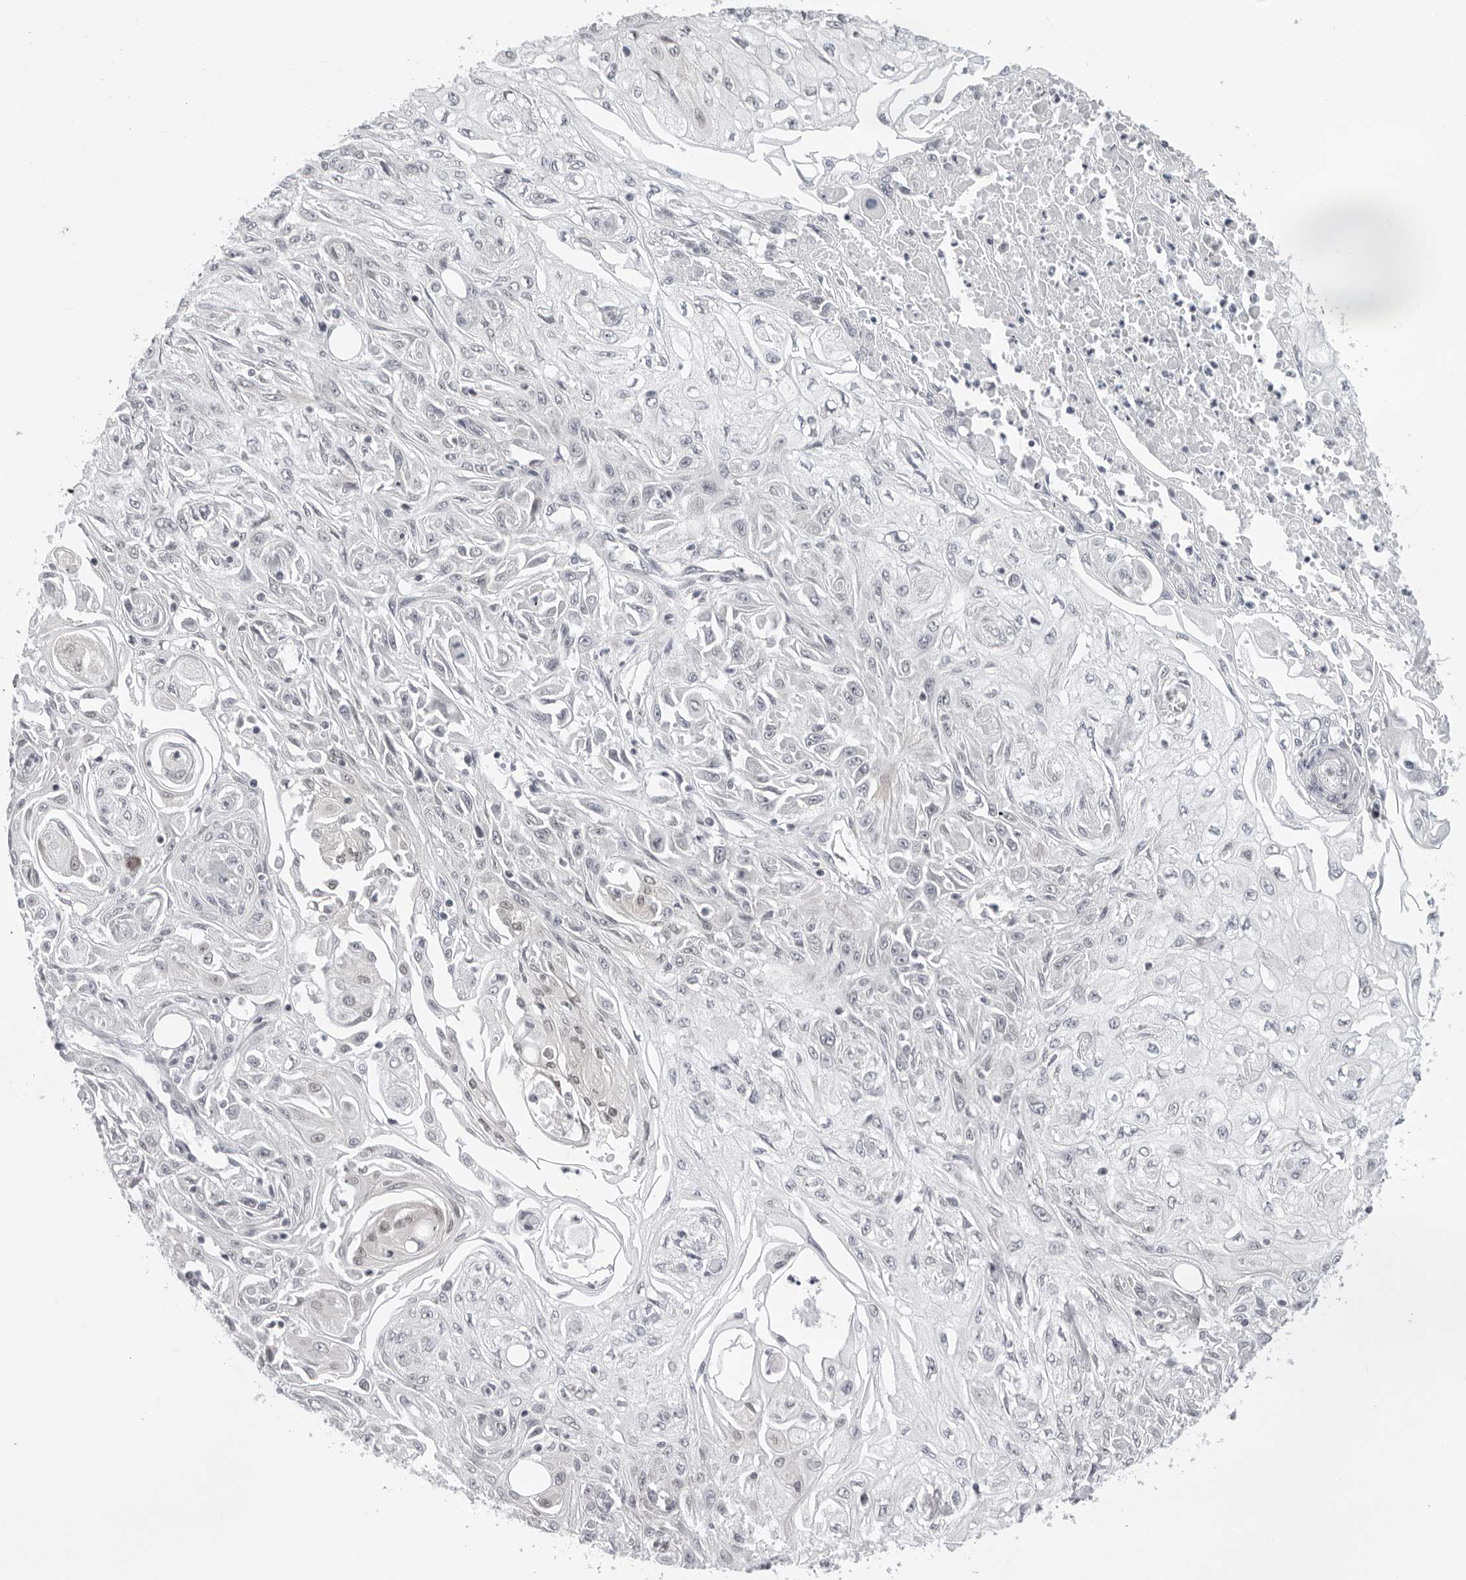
{"staining": {"intensity": "negative", "quantity": "none", "location": "none"}, "tissue": "skin cancer", "cell_type": "Tumor cells", "image_type": "cancer", "snomed": [{"axis": "morphology", "description": "Squamous cell carcinoma, NOS"}, {"axis": "morphology", "description": "Squamous cell carcinoma, metastatic, NOS"}, {"axis": "topography", "description": "Skin"}, {"axis": "topography", "description": "Lymph node"}], "caption": "A photomicrograph of human skin cancer is negative for staining in tumor cells.", "gene": "CASP7", "patient": {"sex": "male", "age": 75}}